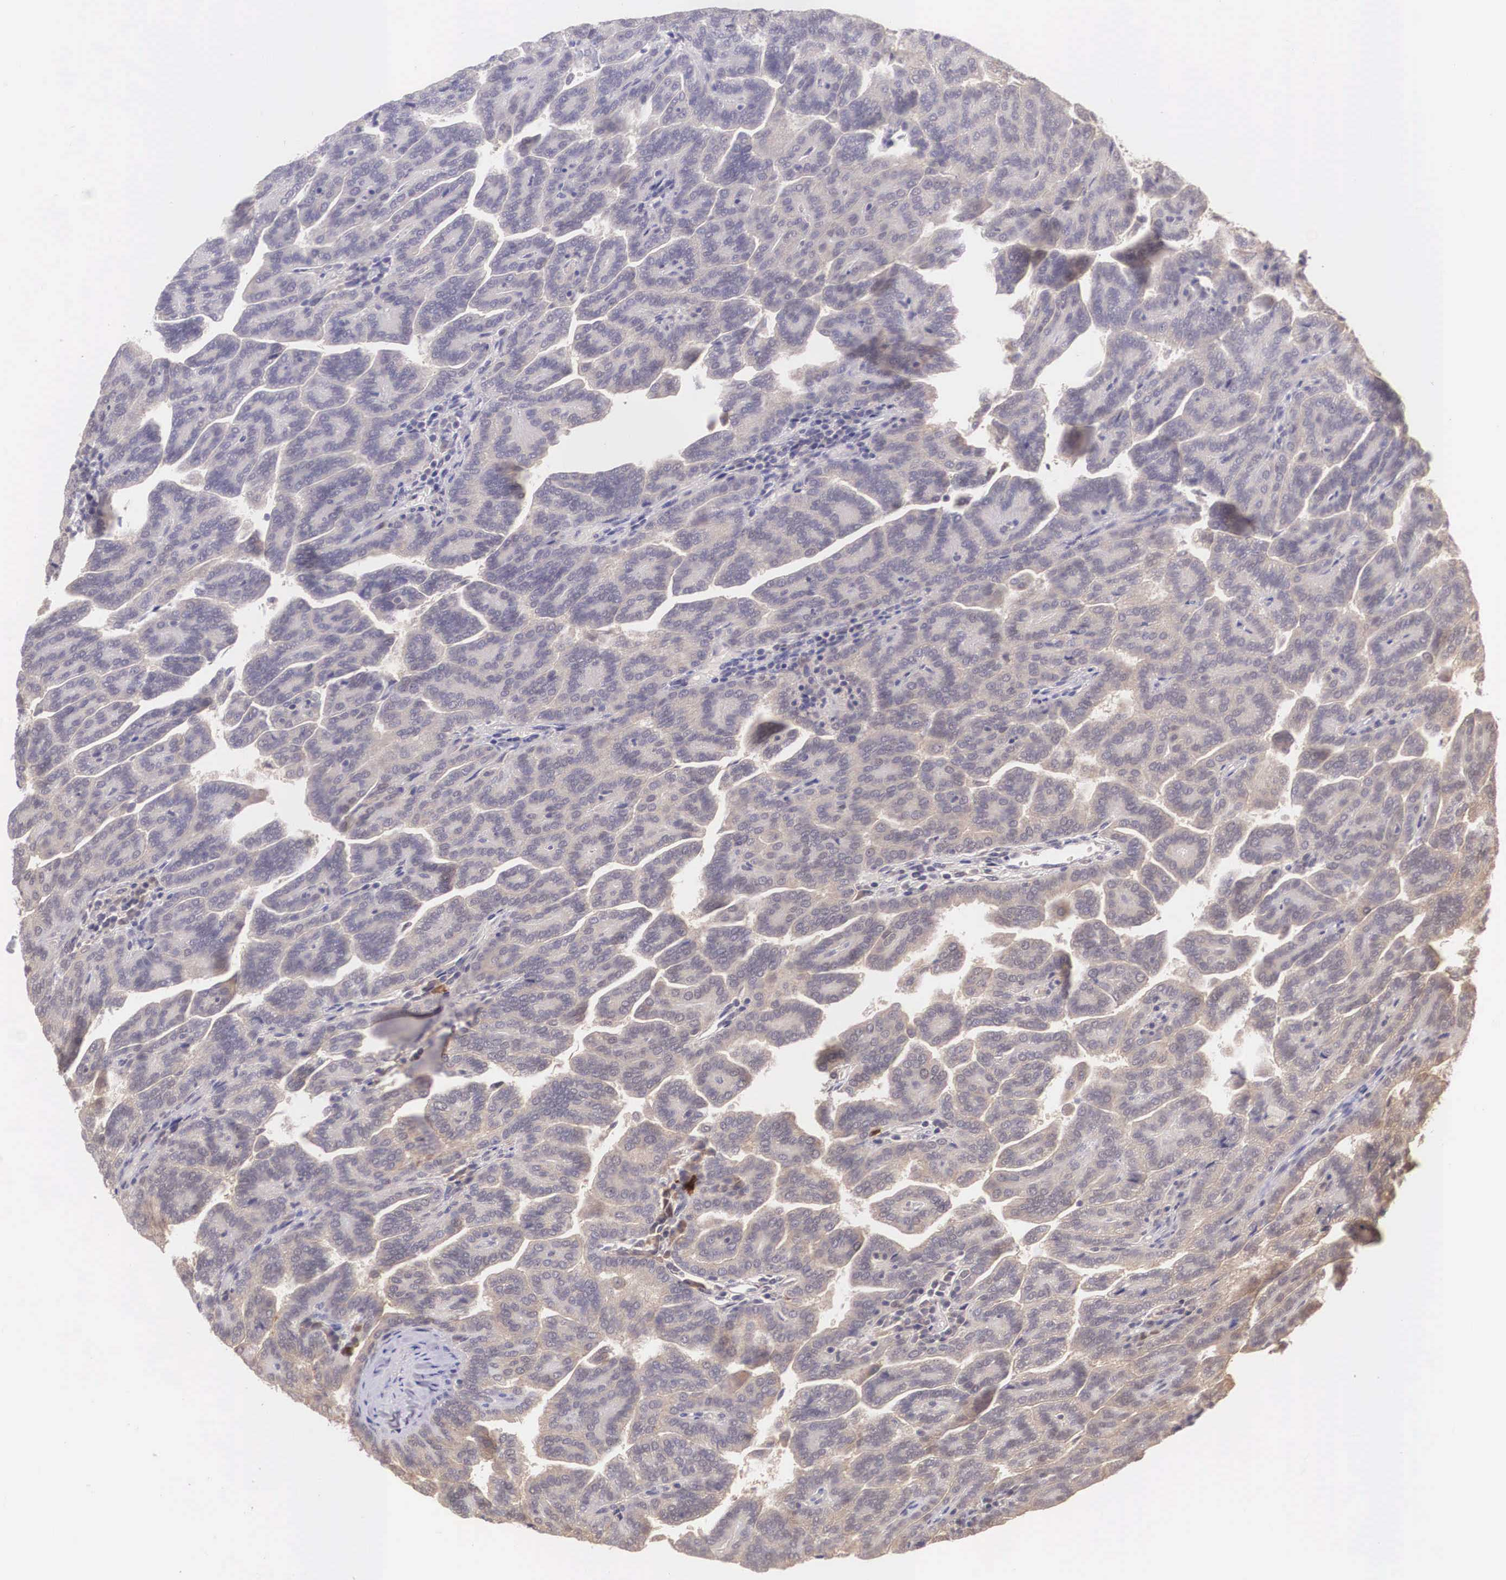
{"staining": {"intensity": "negative", "quantity": "none", "location": "none"}, "tissue": "renal cancer", "cell_type": "Tumor cells", "image_type": "cancer", "snomed": [{"axis": "morphology", "description": "Adenocarcinoma, NOS"}, {"axis": "topography", "description": "Kidney"}], "caption": "Immunohistochemical staining of human adenocarcinoma (renal) reveals no significant staining in tumor cells.", "gene": "BCL6", "patient": {"sex": "male", "age": 61}}